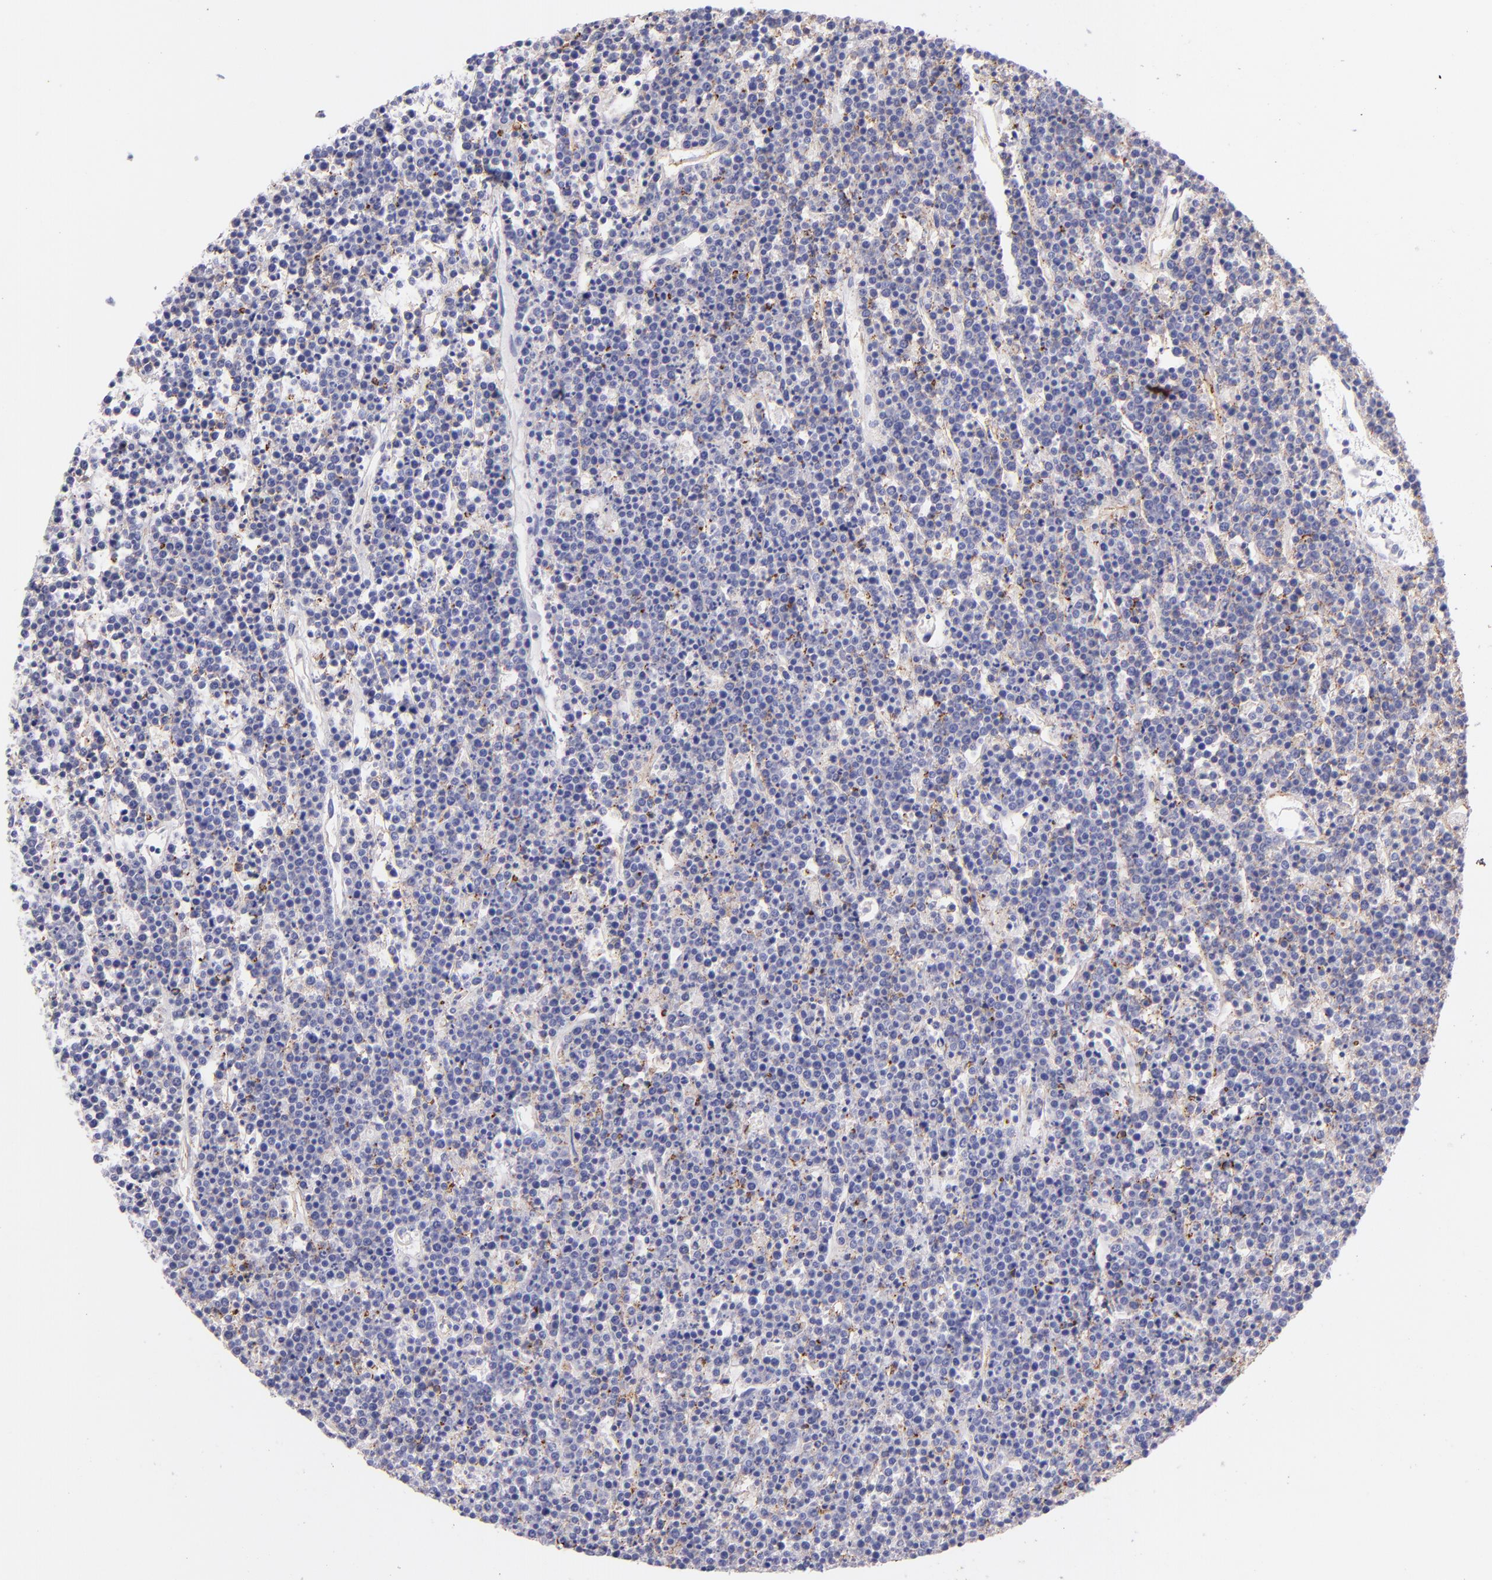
{"staining": {"intensity": "moderate", "quantity": "<25%", "location": "cytoplasmic/membranous"}, "tissue": "lymphoma", "cell_type": "Tumor cells", "image_type": "cancer", "snomed": [{"axis": "morphology", "description": "Malignant lymphoma, non-Hodgkin's type, High grade"}, {"axis": "topography", "description": "Ovary"}], "caption": "The image displays immunohistochemical staining of high-grade malignant lymphoma, non-Hodgkin's type. There is moderate cytoplasmic/membranous expression is present in about <25% of tumor cells.", "gene": "CD81", "patient": {"sex": "female", "age": 56}}